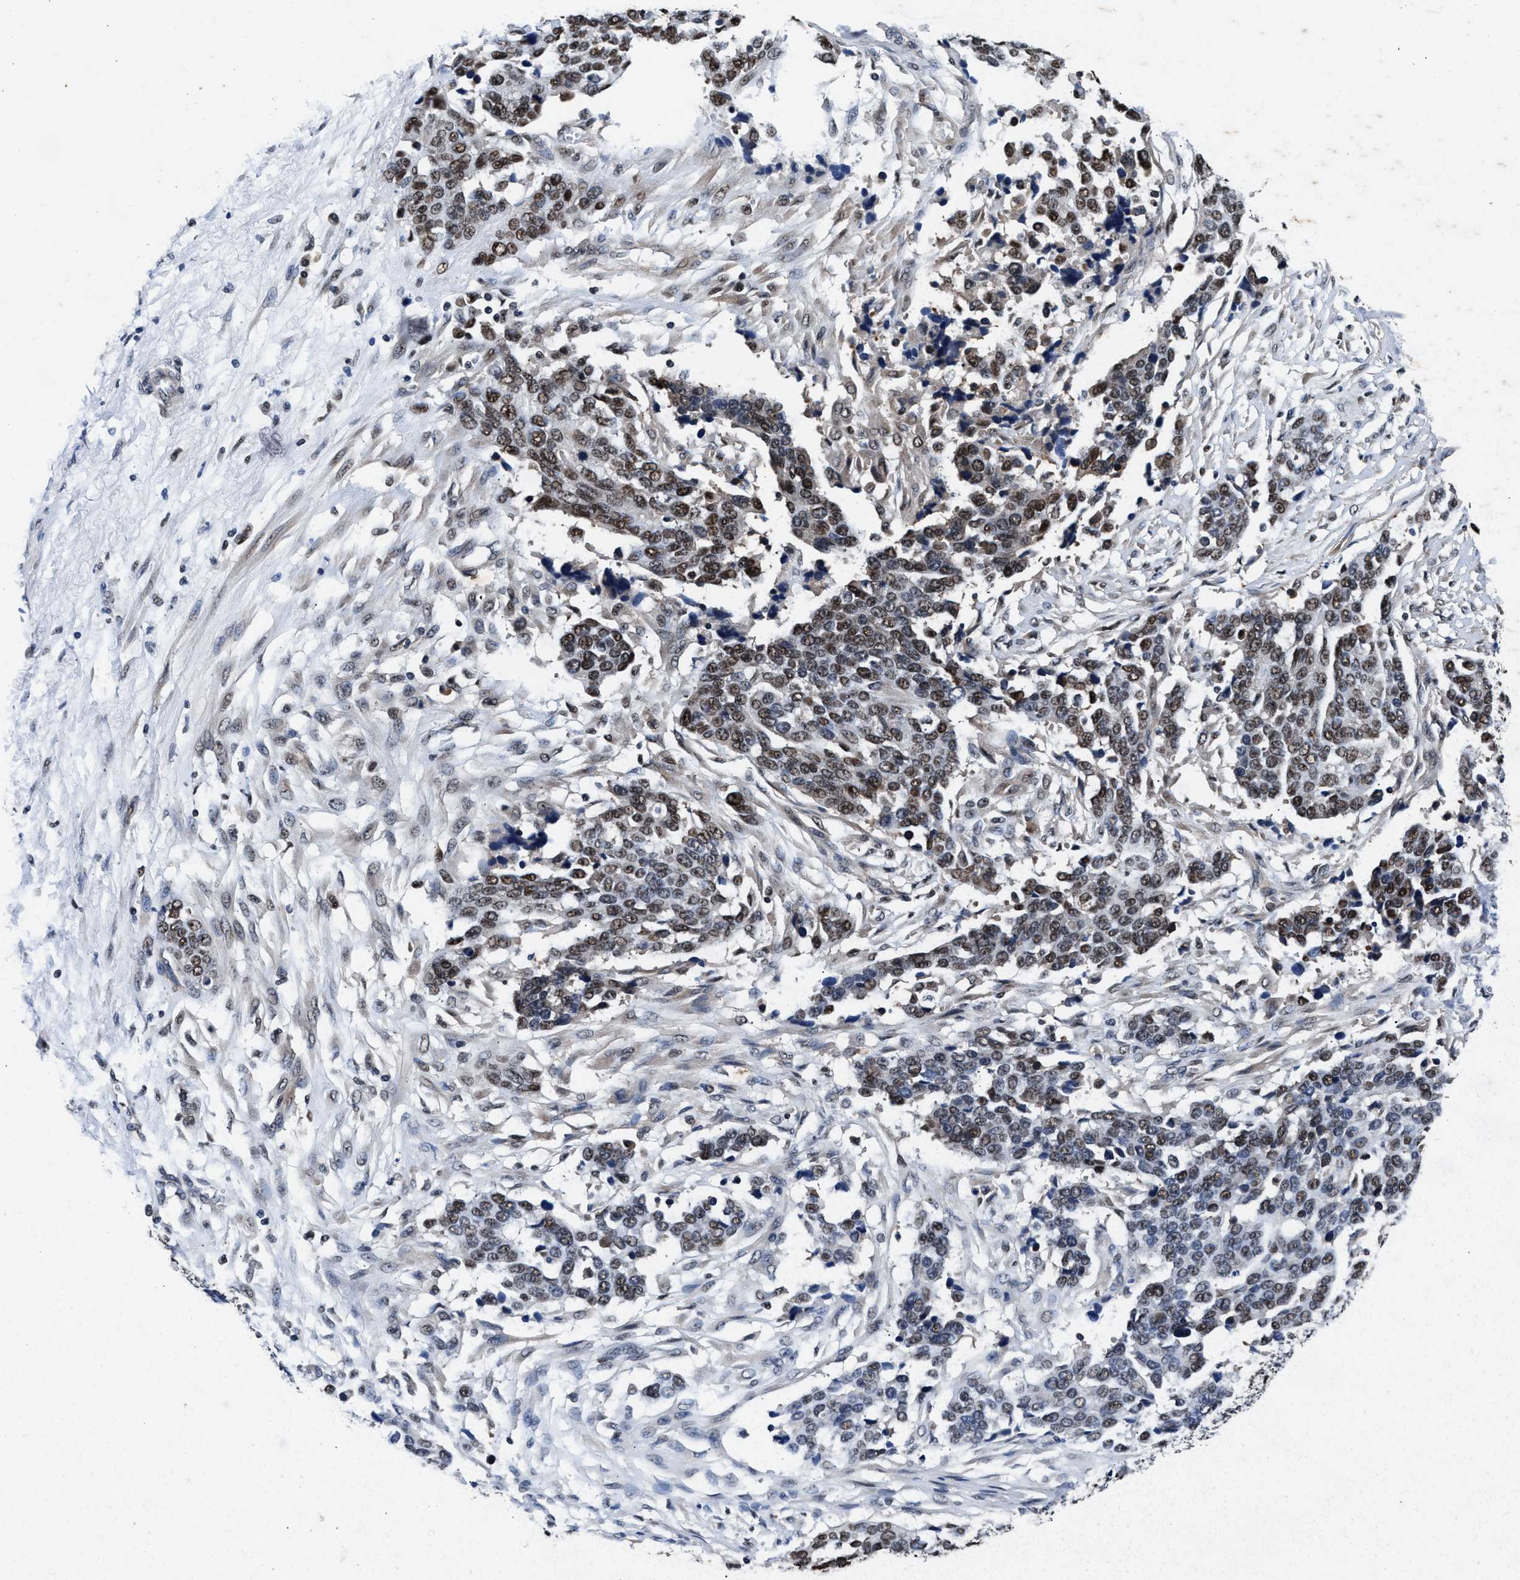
{"staining": {"intensity": "moderate", "quantity": ">75%", "location": "nuclear"}, "tissue": "ovarian cancer", "cell_type": "Tumor cells", "image_type": "cancer", "snomed": [{"axis": "morphology", "description": "Cystadenocarcinoma, serous, NOS"}, {"axis": "topography", "description": "Ovary"}], "caption": "IHC of ovarian serous cystadenocarcinoma shows medium levels of moderate nuclear staining in approximately >75% of tumor cells.", "gene": "USP16", "patient": {"sex": "female", "age": 44}}